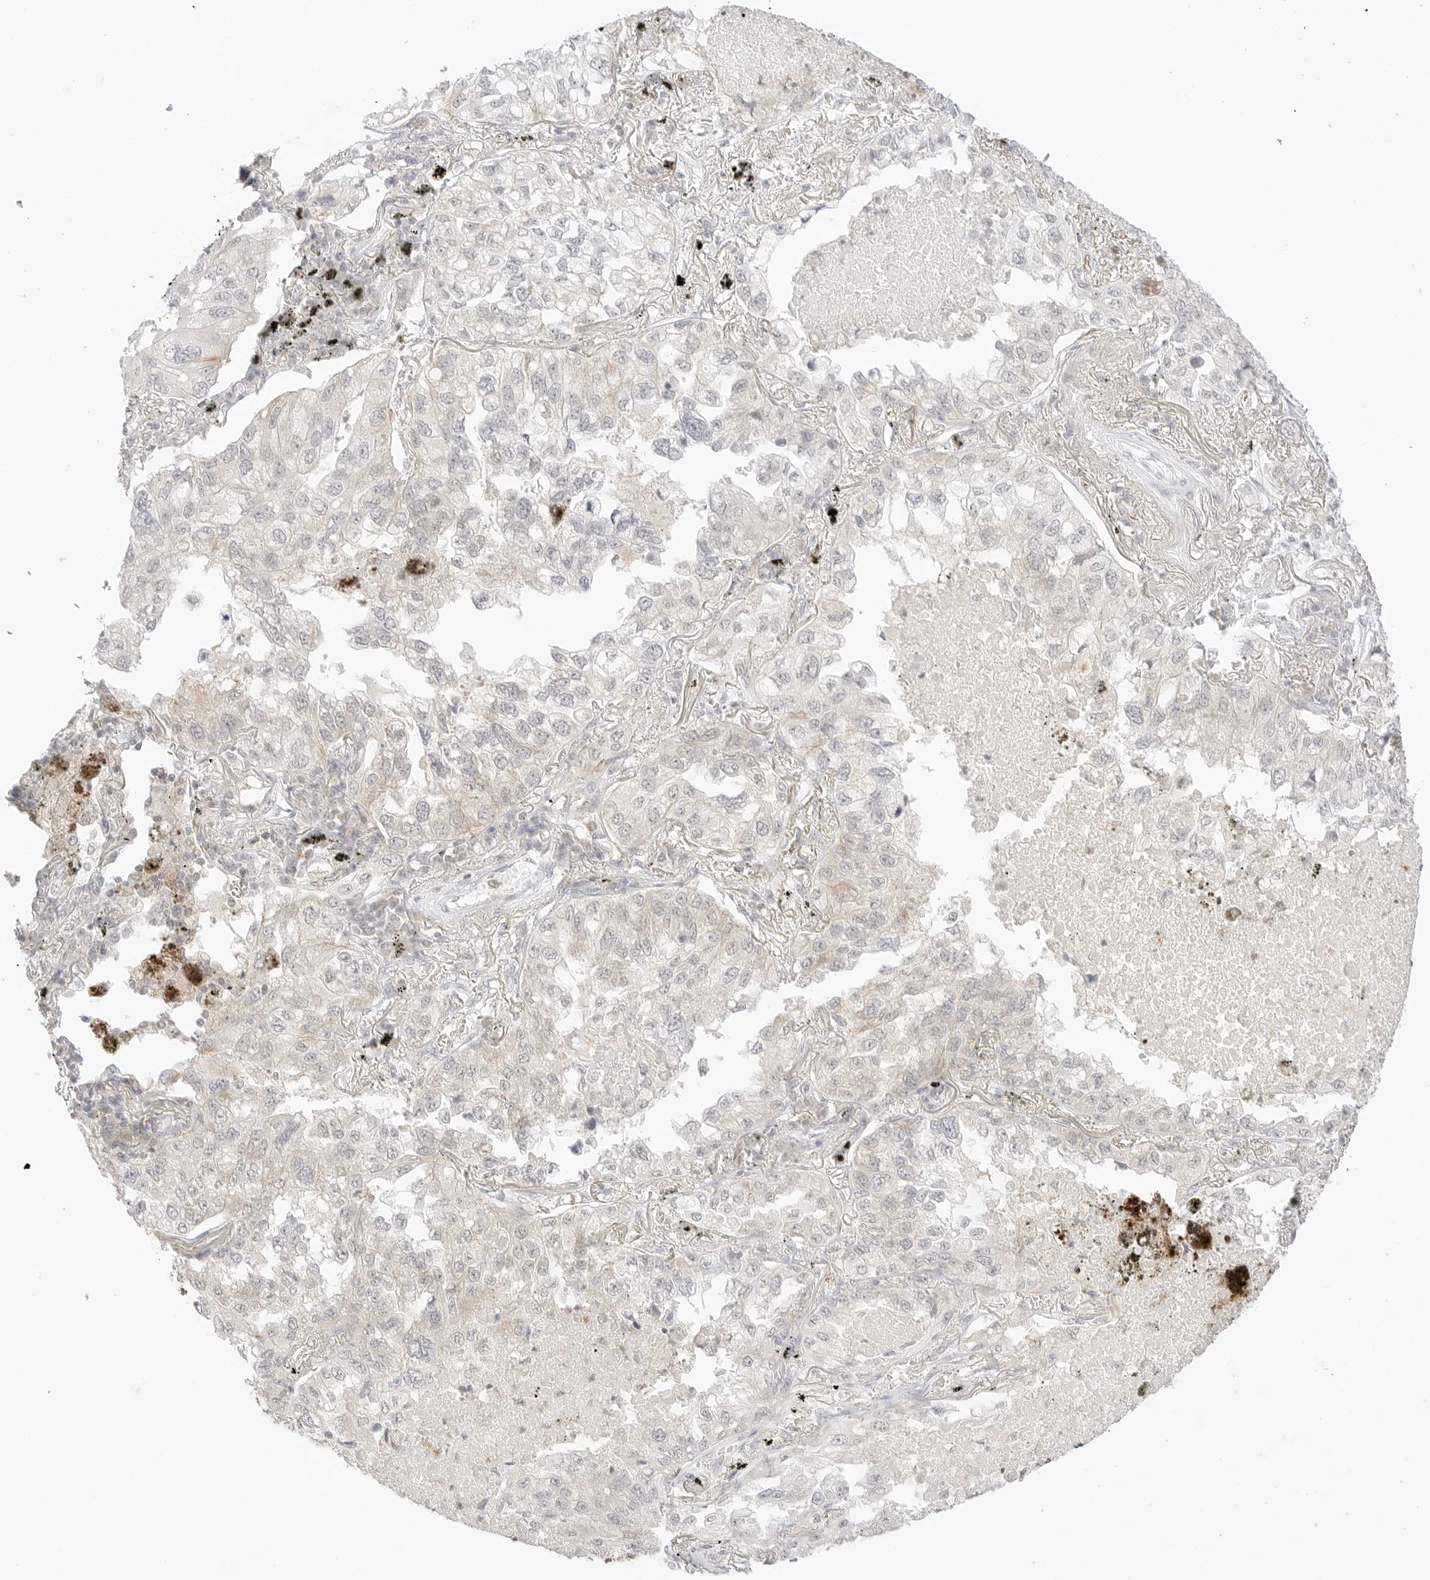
{"staining": {"intensity": "negative", "quantity": "none", "location": "none"}, "tissue": "lung cancer", "cell_type": "Tumor cells", "image_type": "cancer", "snomed": [{"axis": "morphology", "description": "Adenocarcinoma, NOS"}, {"axis": "topography", "description": "Lung"}], "caption": "IHC histopathology image of neoplastic tissue: human lung cancer (adenocarcinoma) stained with DAB exhibits no significant protein expression in tumor cells.", "gene": "GNAS", "patient": {"sex": "male", "age": 65}}